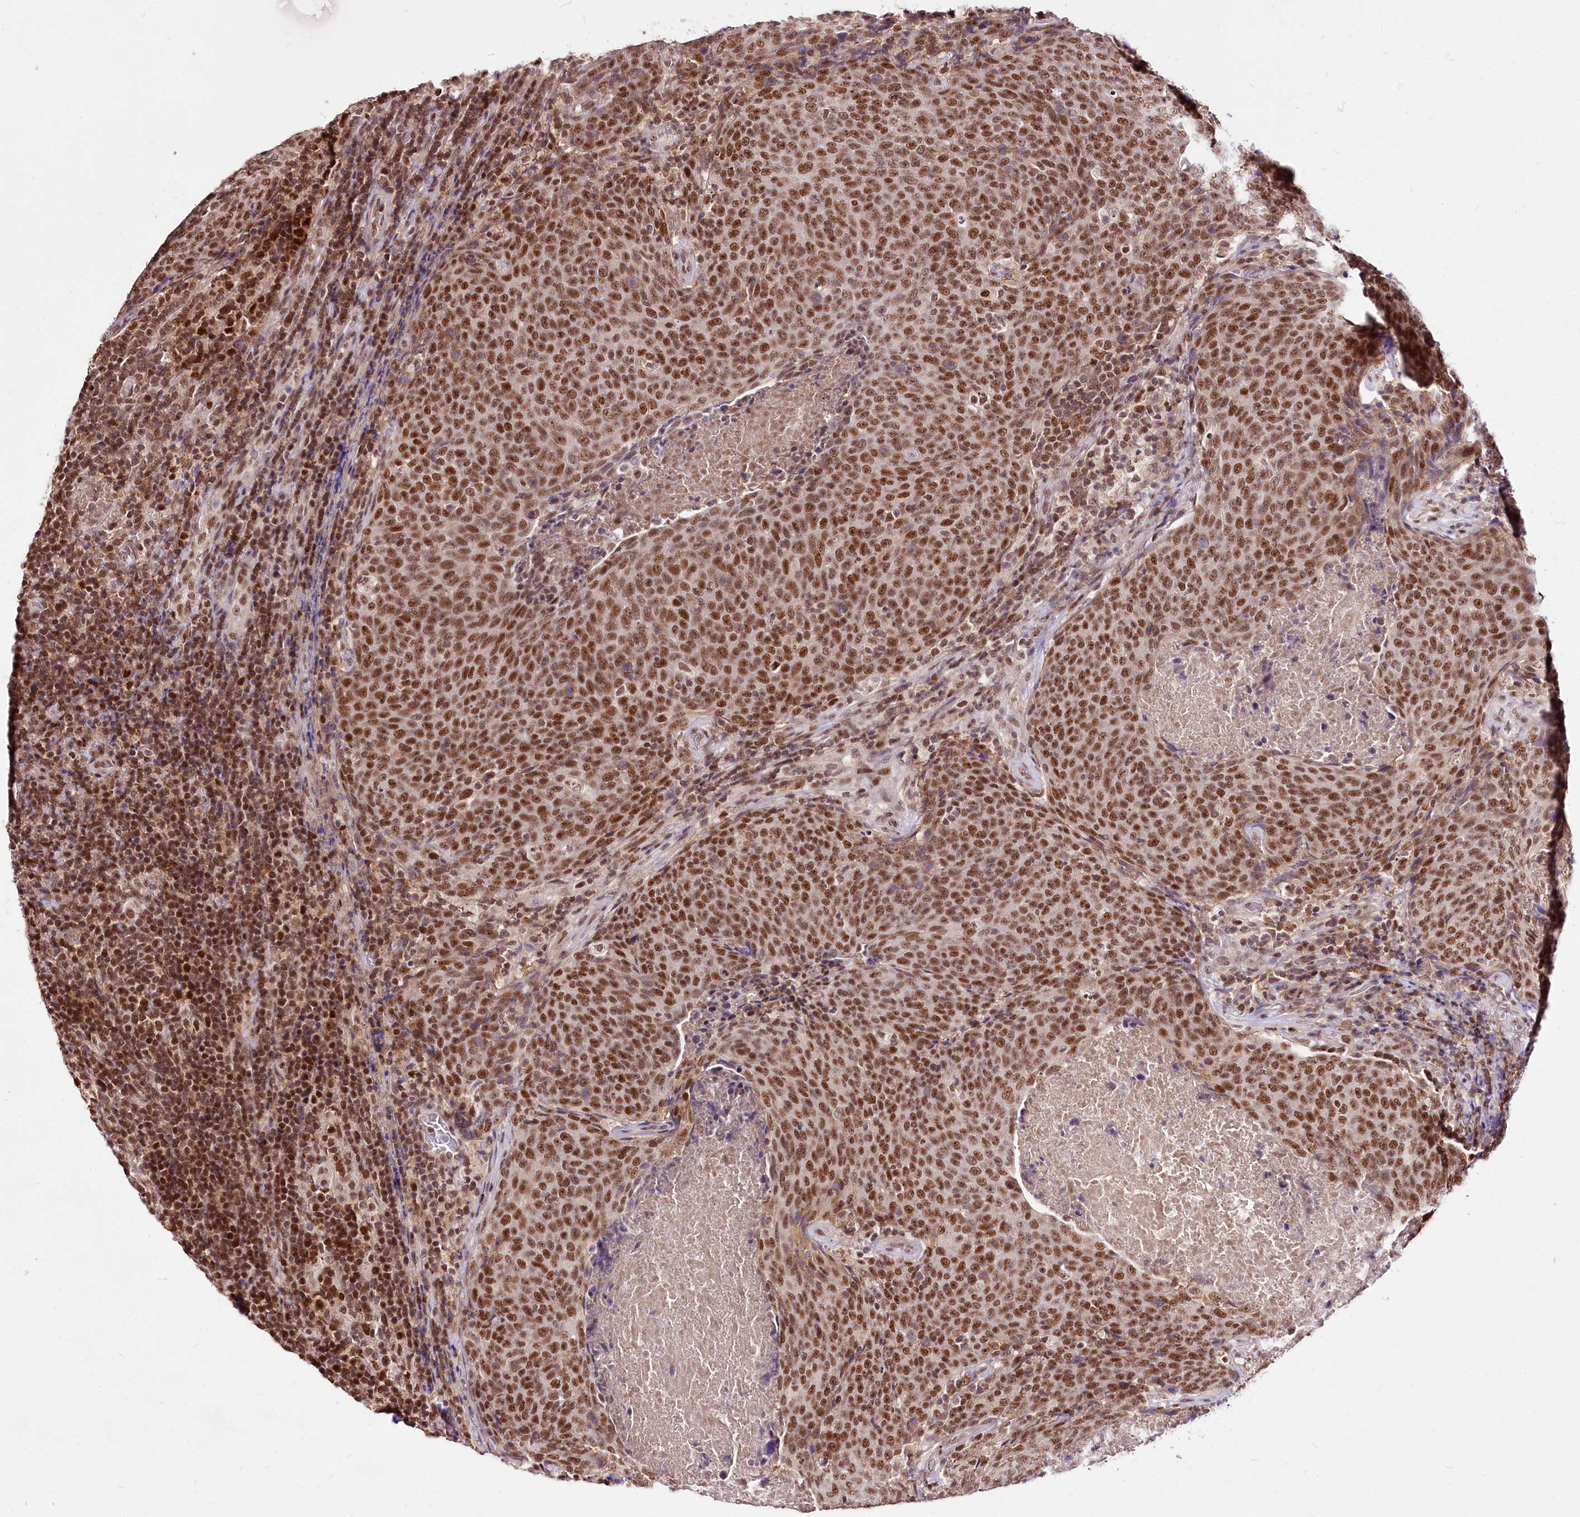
{"staining": {"intensity": "strong", "quantity": ">75%", "location": "nuclear"}, "tissue": "head and neck cancer", "cell_type": "Tumor cells", "image_type": "cancer", "snomed": [{"axis": "morphology", "description": "Squamous cell carcinoma, NOS"}, {"axis": "morphology", "description": "Squamous cell carcinoma, metastatic, NOS"}, {"axis": "topography", "description": "Lymph node"}, {"axis": "topography", "description": "Head-Neck"}], "caption": "Immunohistochemical staining of human metastatic squamous cell carcinoma (head and neck) shows high levels of strong nuclear staining in about >75% of tumor cells.", "gene": "POLA2", "patient": {"sex": "male", "age": 62}}